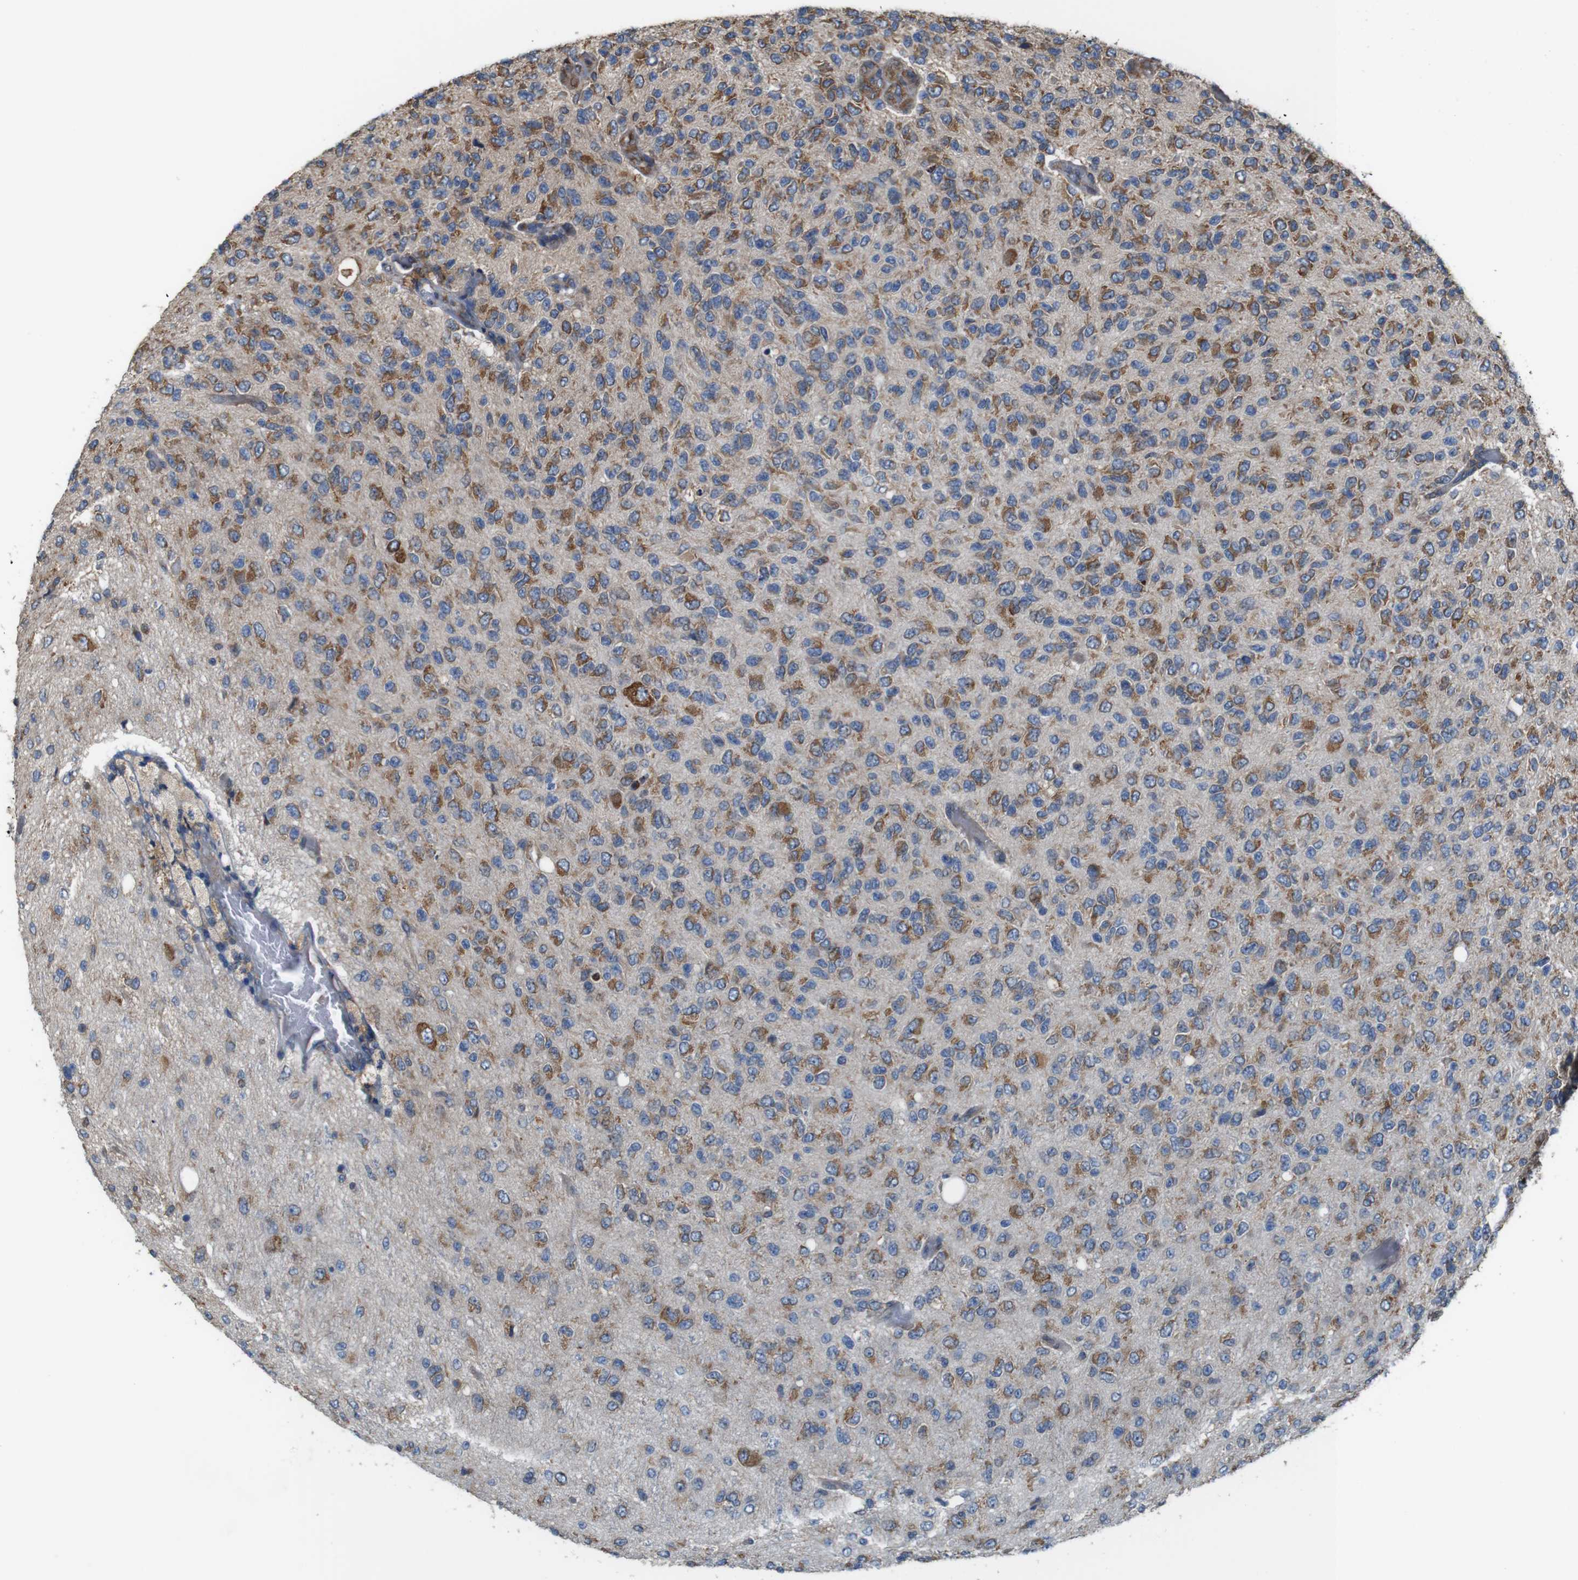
{"staining": {"intensity": "moderate", "quantity": ">75%", "location": "cytoplasmic/membranous"}, "tissue": "glioma", "cell_type": "Tumor cells", "image_type": "cancer", "snomed": [{"axis": "morphology", "description": "Glioma, malignant, High grade"}, {"axis": "topography", "description": "pancreas cauda"}], "caption": "Human malignant glioma (high-grade) stained with a protein marker shows moderate staining in tumor cells.", "gene": "UGGT1", "patient": {"sex": "male", "age": 60}}